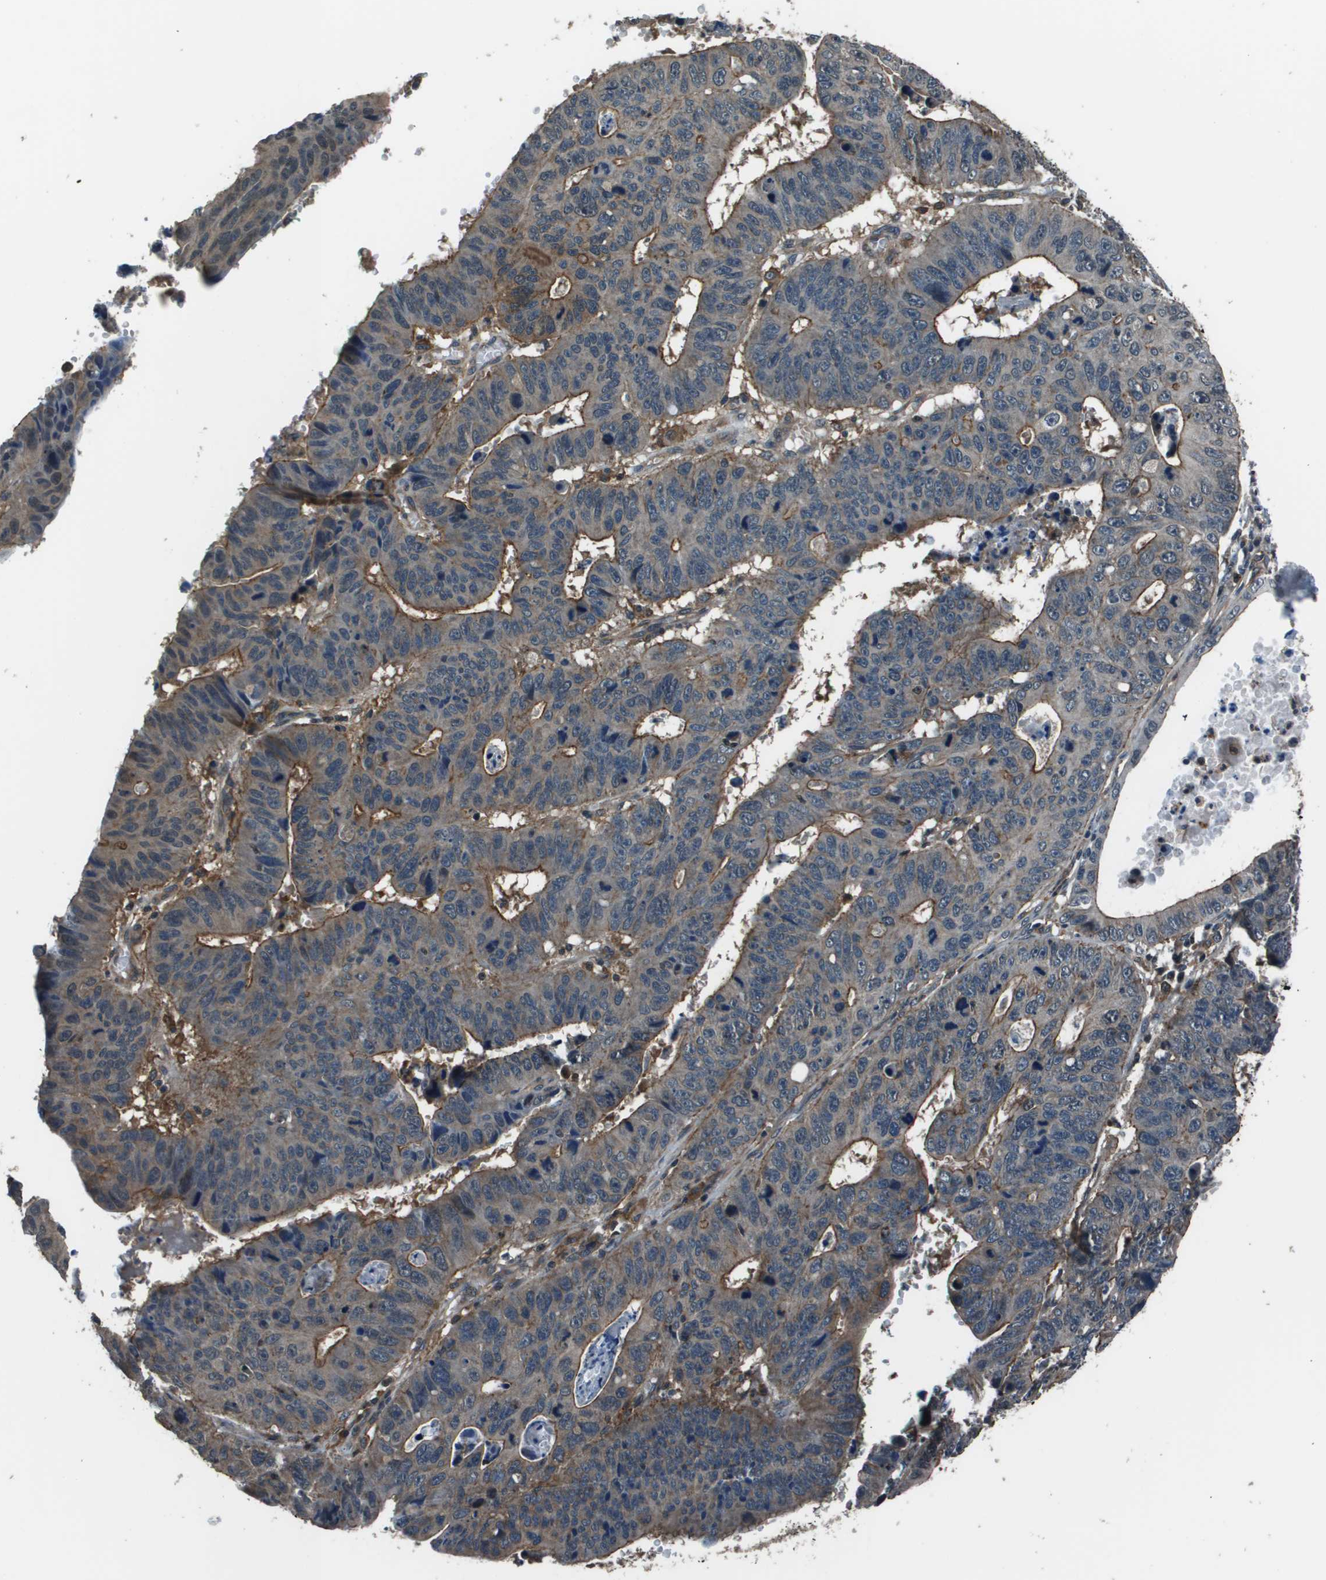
{"staining": {"intensity": "strong", "quantity": "25%-75%", "location": "cytoplasmic/membranous"}, "tissue": "stomach cancer", "cell_type": "Tumor cells", "image_type": "cancer", "snomed": [{"axis": "morphology", "description": "Adenocarcinoma, NOS"}, {"axis": "topography", "description": "Stomach"}], "caption": "Tumor cells reveal strong cytoplasmic/membranous expression in approximately 25%-75% of cells in stomach cancer.", "gene": "ARHGEF11", "patient": {"sex": "male", "age": 59}}